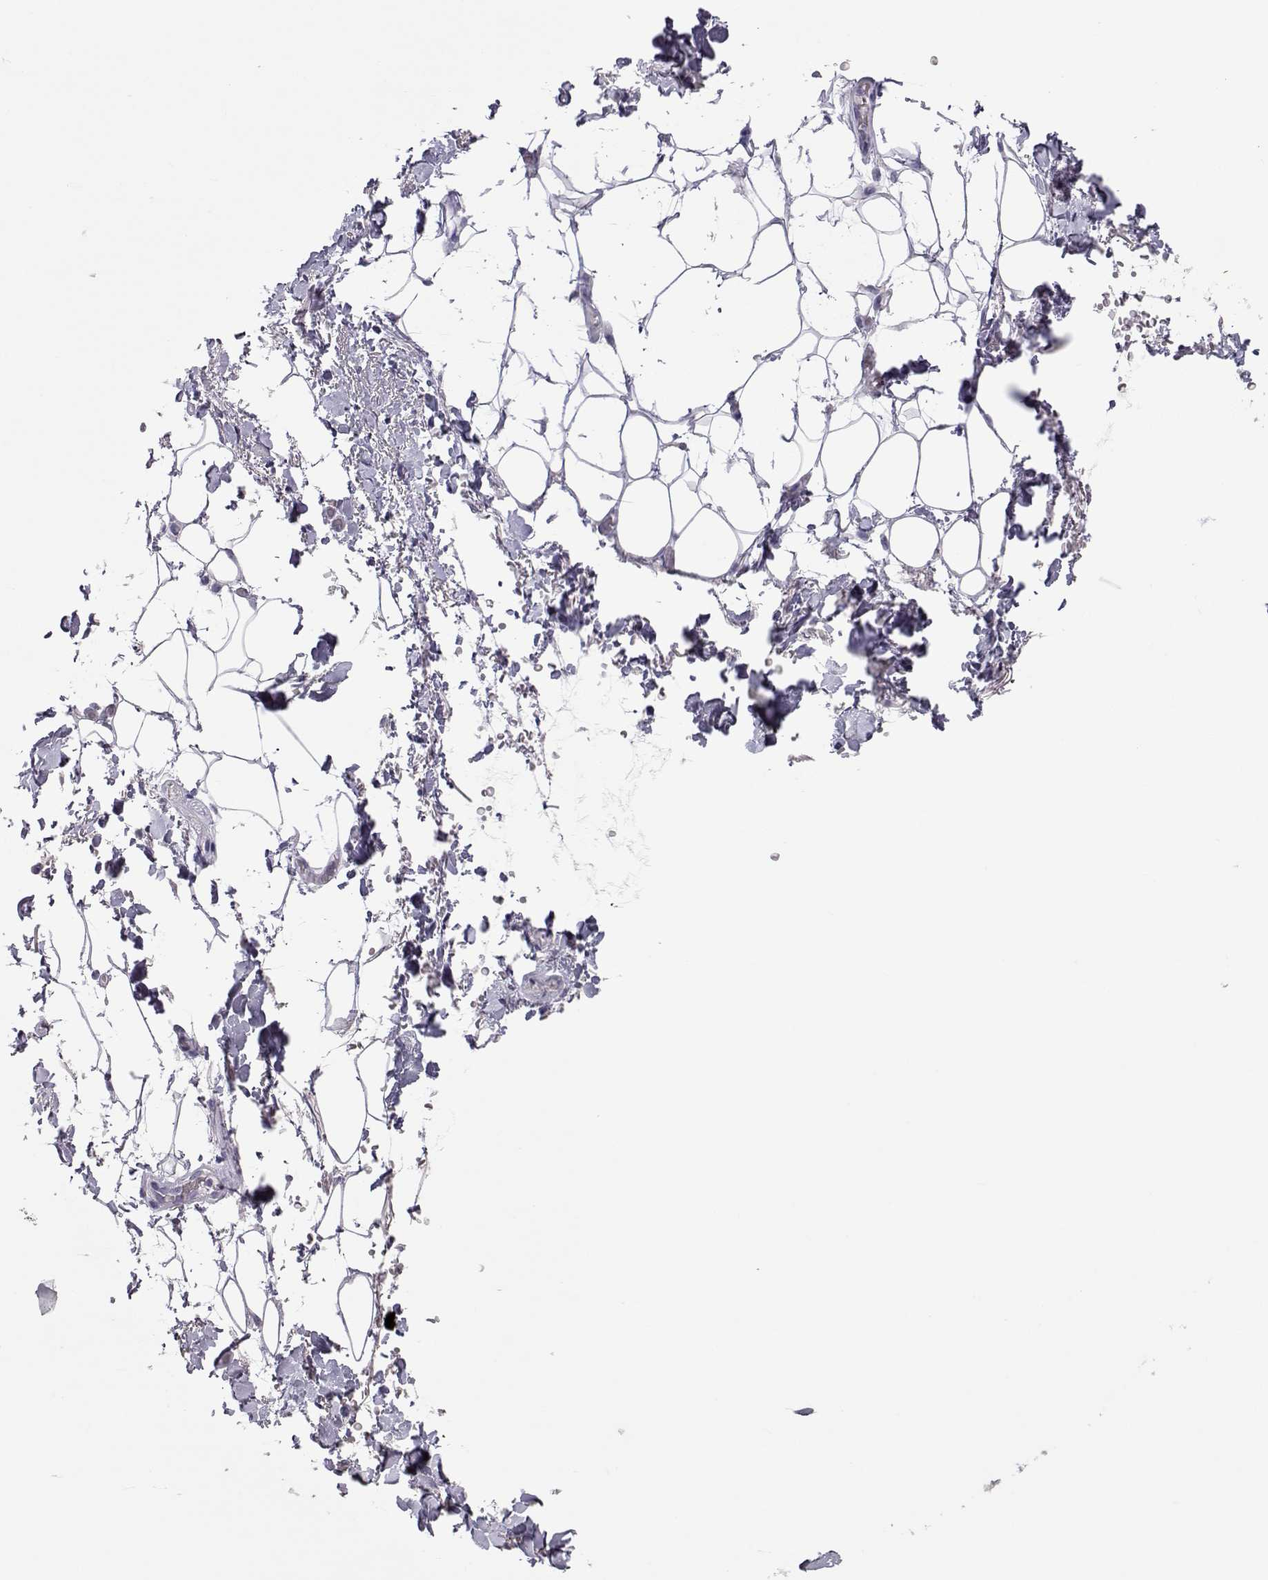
{"staining": {"intensity": "negative", "quantity": "none", "location": "none"}, "tissue": "adipose tissue", "cell_type": "Adipocytes", "image_type": "normal", "snomed": [{"axis": "morphology", "description": "Normal tissue, NOS"}, {"axis": "topography", "description": "Anal"}, {"axis": "topography", "description": "Peripheral nerve tissue"}], "caption": "This is an IHC histopathology image of normal human adipose tissue. There is no staining in adipocytes.", "gene": "PMCH", "patient": {"sex": "male", "age": 53}}